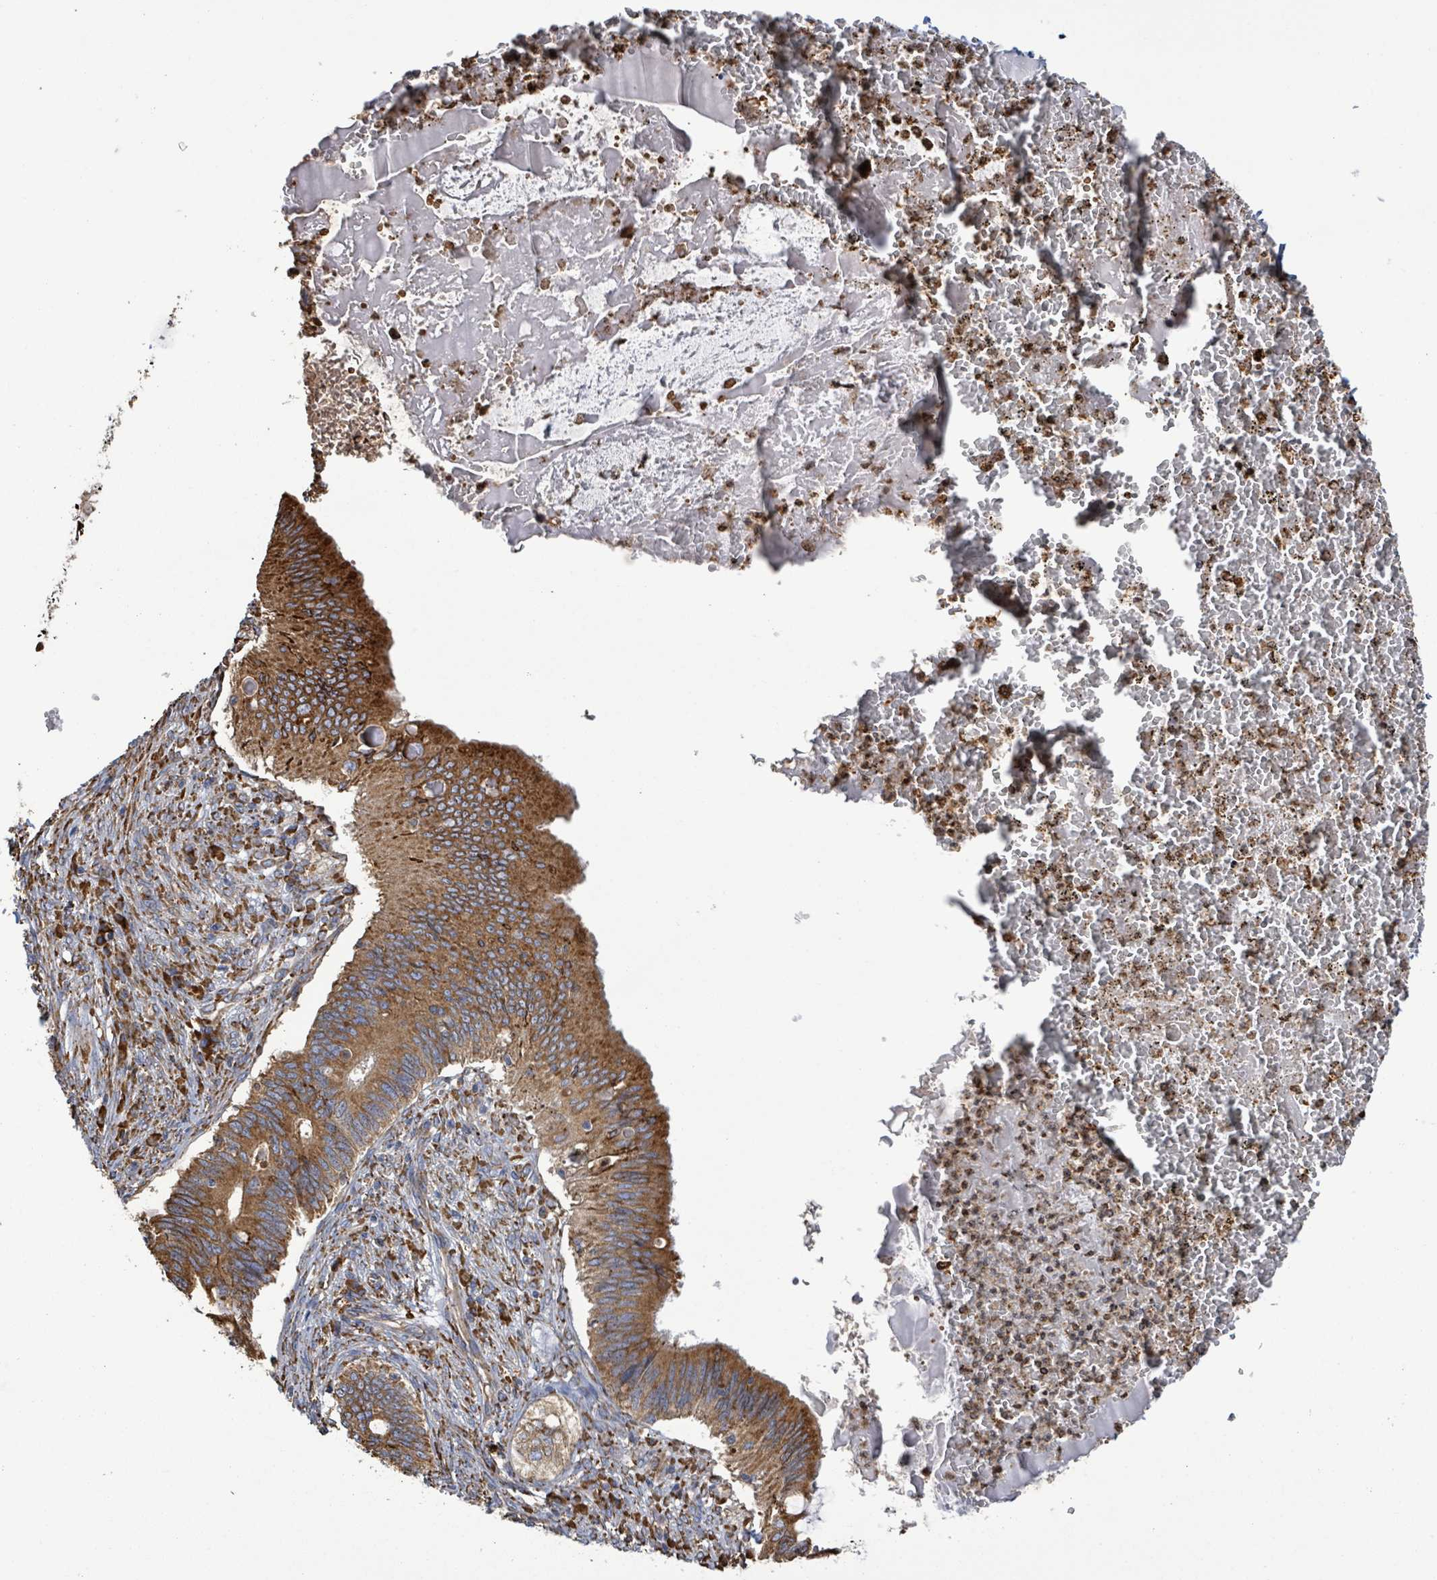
{"staining": {"intensity": "strong", "quantity": ">75%", "location": "cytoplasmic/membranous"}, "tissue": "cervical cancer", "cell_type": "Tumor cells", "image_type": "cancer", "snomed": [{"axis": "morphology", "description": "Adenocarcinoma, NOS"}, {"axis": "topography", "description": "Cervix"}], "caption": "Strong cytoplasmic/membranous expression is present in about >75% of tumor cells in cervical cancer. The protein of interest is shown in brown color, while the nuclei are stained blue.", "gene": "RFPL4A", "patient": {"sex": "female", "age": 42}}